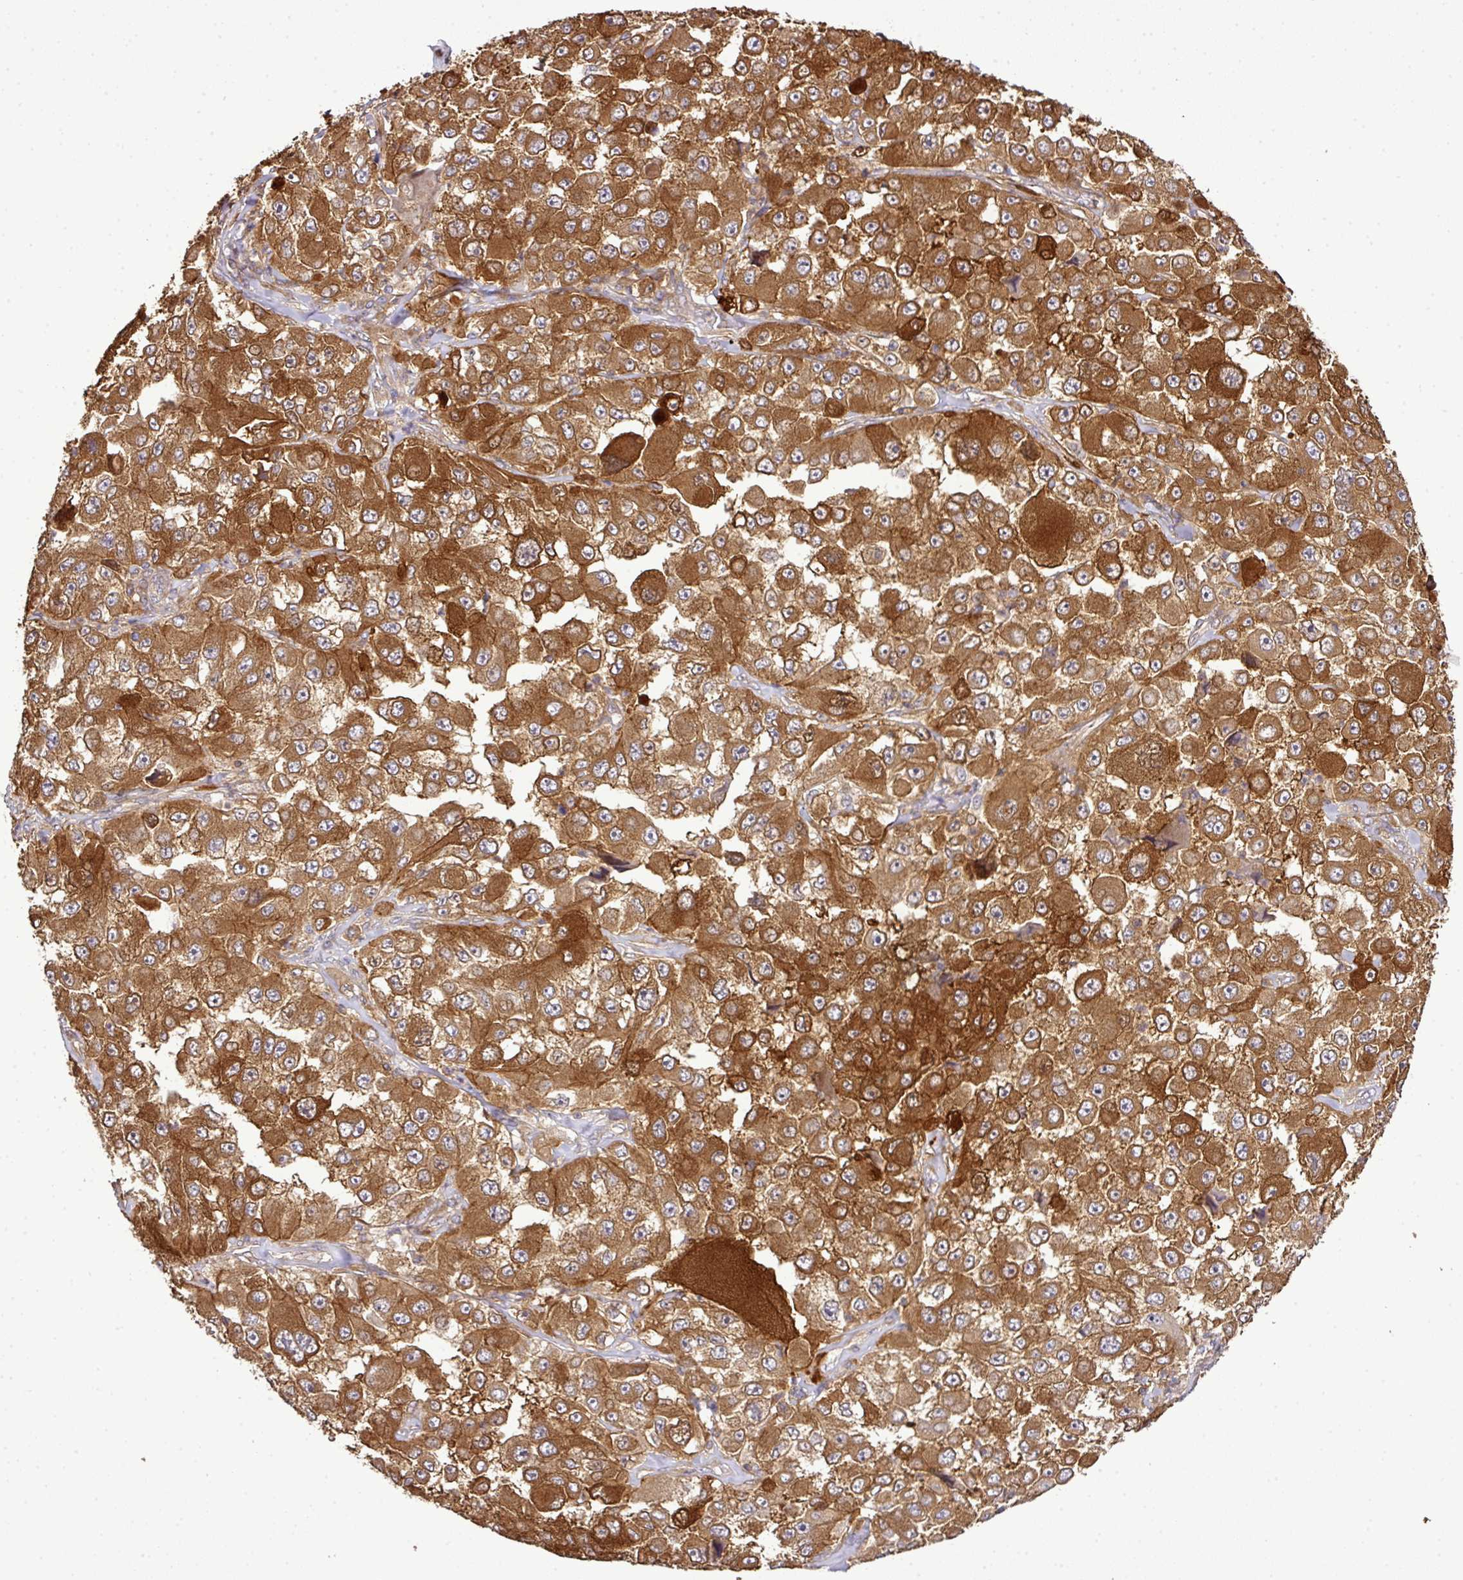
{"staining": {"intensity": "strong", "quantity": ">75%", "location": "cytoplasmic/membranous"}, "tissue": "melanoma", "cell_type": "Tumor cells", "image_type": "cancer", "snomed": [{"axis": "morphology", "description": "Malignant melanoma, Metastatic site"}, {"axis": "topography", "description": "Lymph node"}], "caption": "Immunohistochemical staining of malignant melanoma (metastatic site) shows strong cytoplasmic/membranous protein staining in about >75% of tumor cells. The staining was performed using DAB (3,3'-diaminobenzidine) to visualize the protein expression in brown, while the nuclei were stained in blue with hematoxylin (Magnification: 20x).", "gene": "TMEM107", "patient": {"sex": "male", "age": 62}}